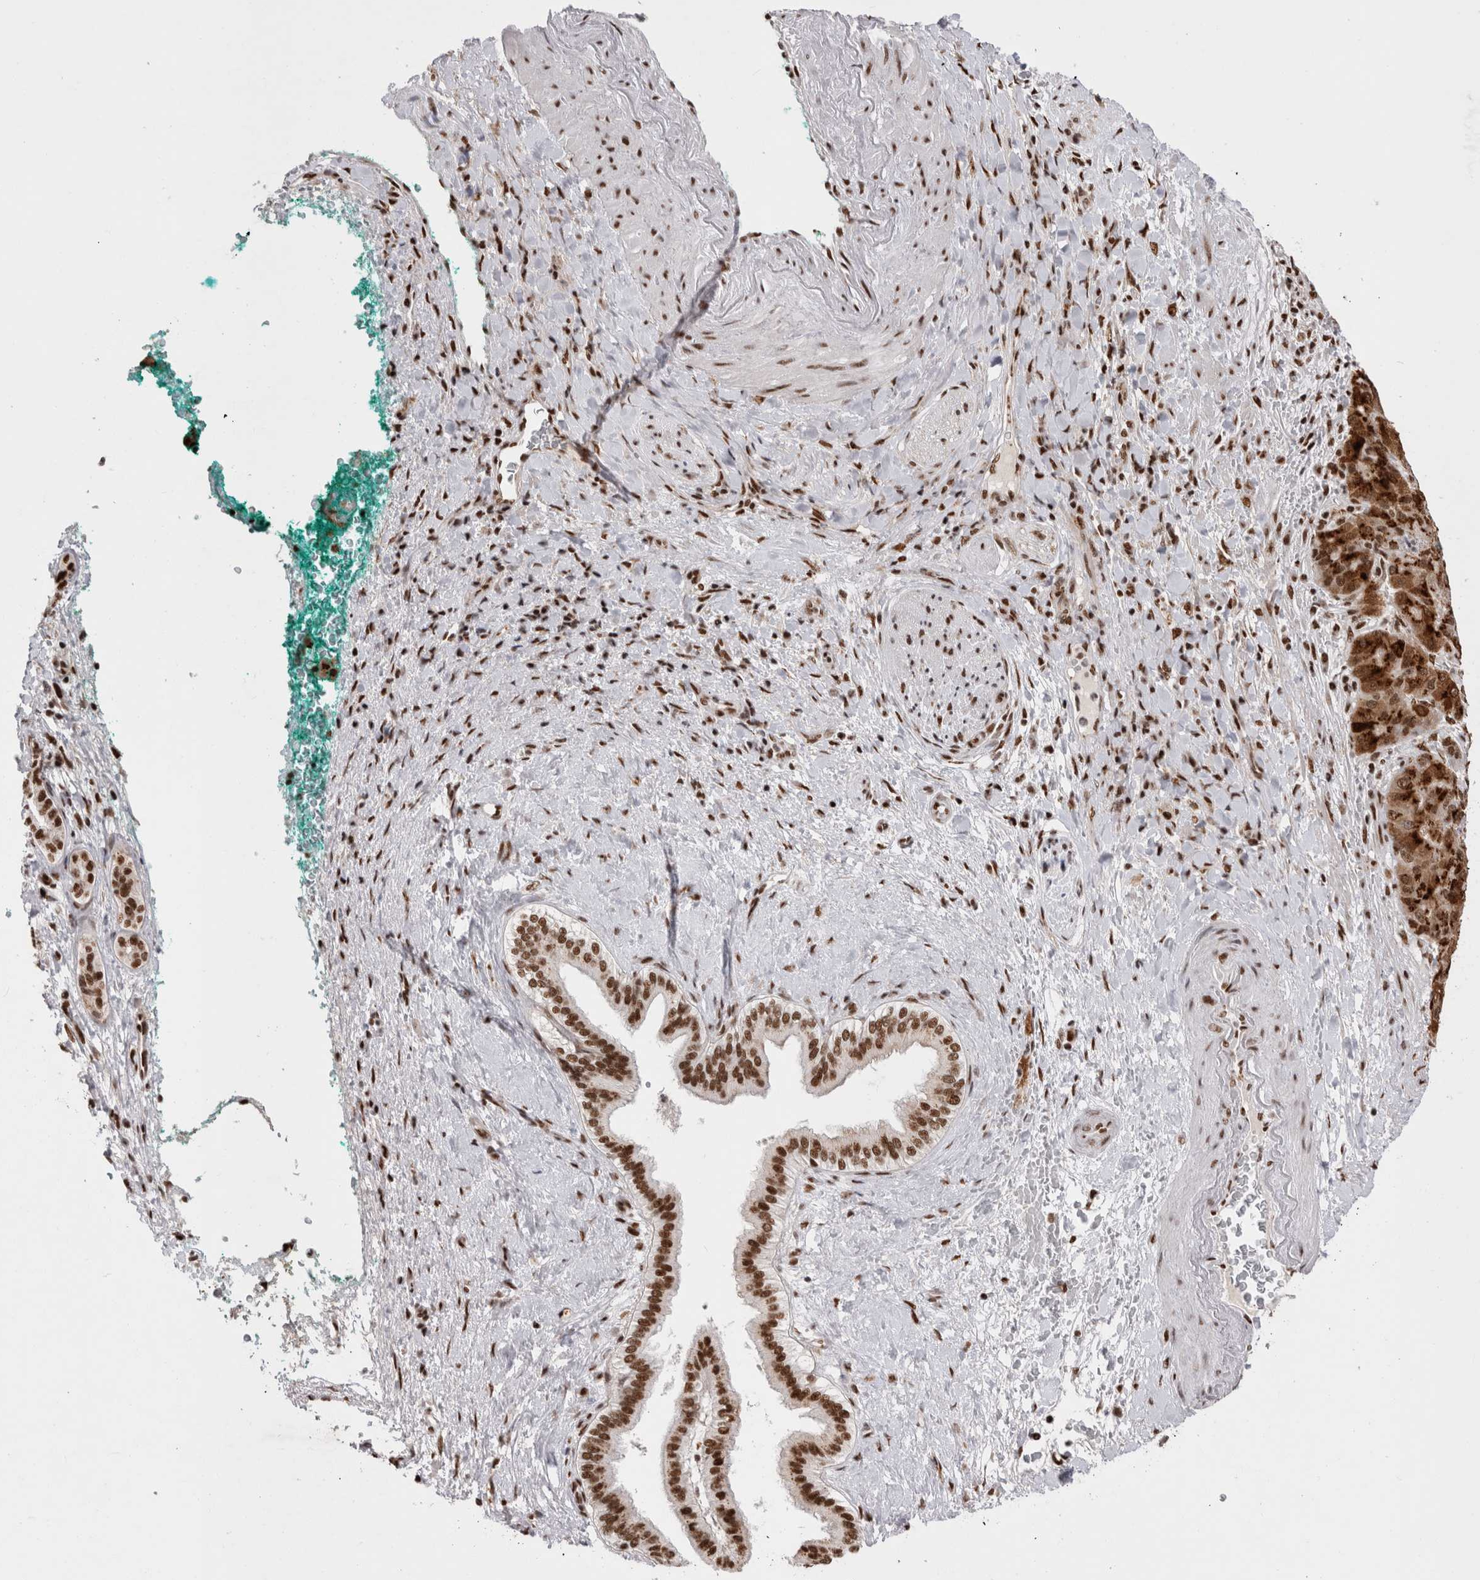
{"staining": {"intensity": "moderate", "quantity": ">75%", "location": "cytoplasmic/membranous,nuclear"}, "tissue": "liver cancer", "cell_type": "Tumor cells", "image_type": "cancer", "snomed": [{"axis": "morphology", "description": "Carcinoma, Hepatocellular, NOS"}, {"axis": "topography", "description": "Liver"}], "caption": "A brown stain labels moderate cytoplasmic/membranous and nuclear expression of a protein in human liver cancer (hepatocellular carcinoma) tumor cells. The protein of interest is shown in brown color, while the nuclei are stained blue.", "gene": "EYA2", "patient": {"sex": "male", "age": 65}}